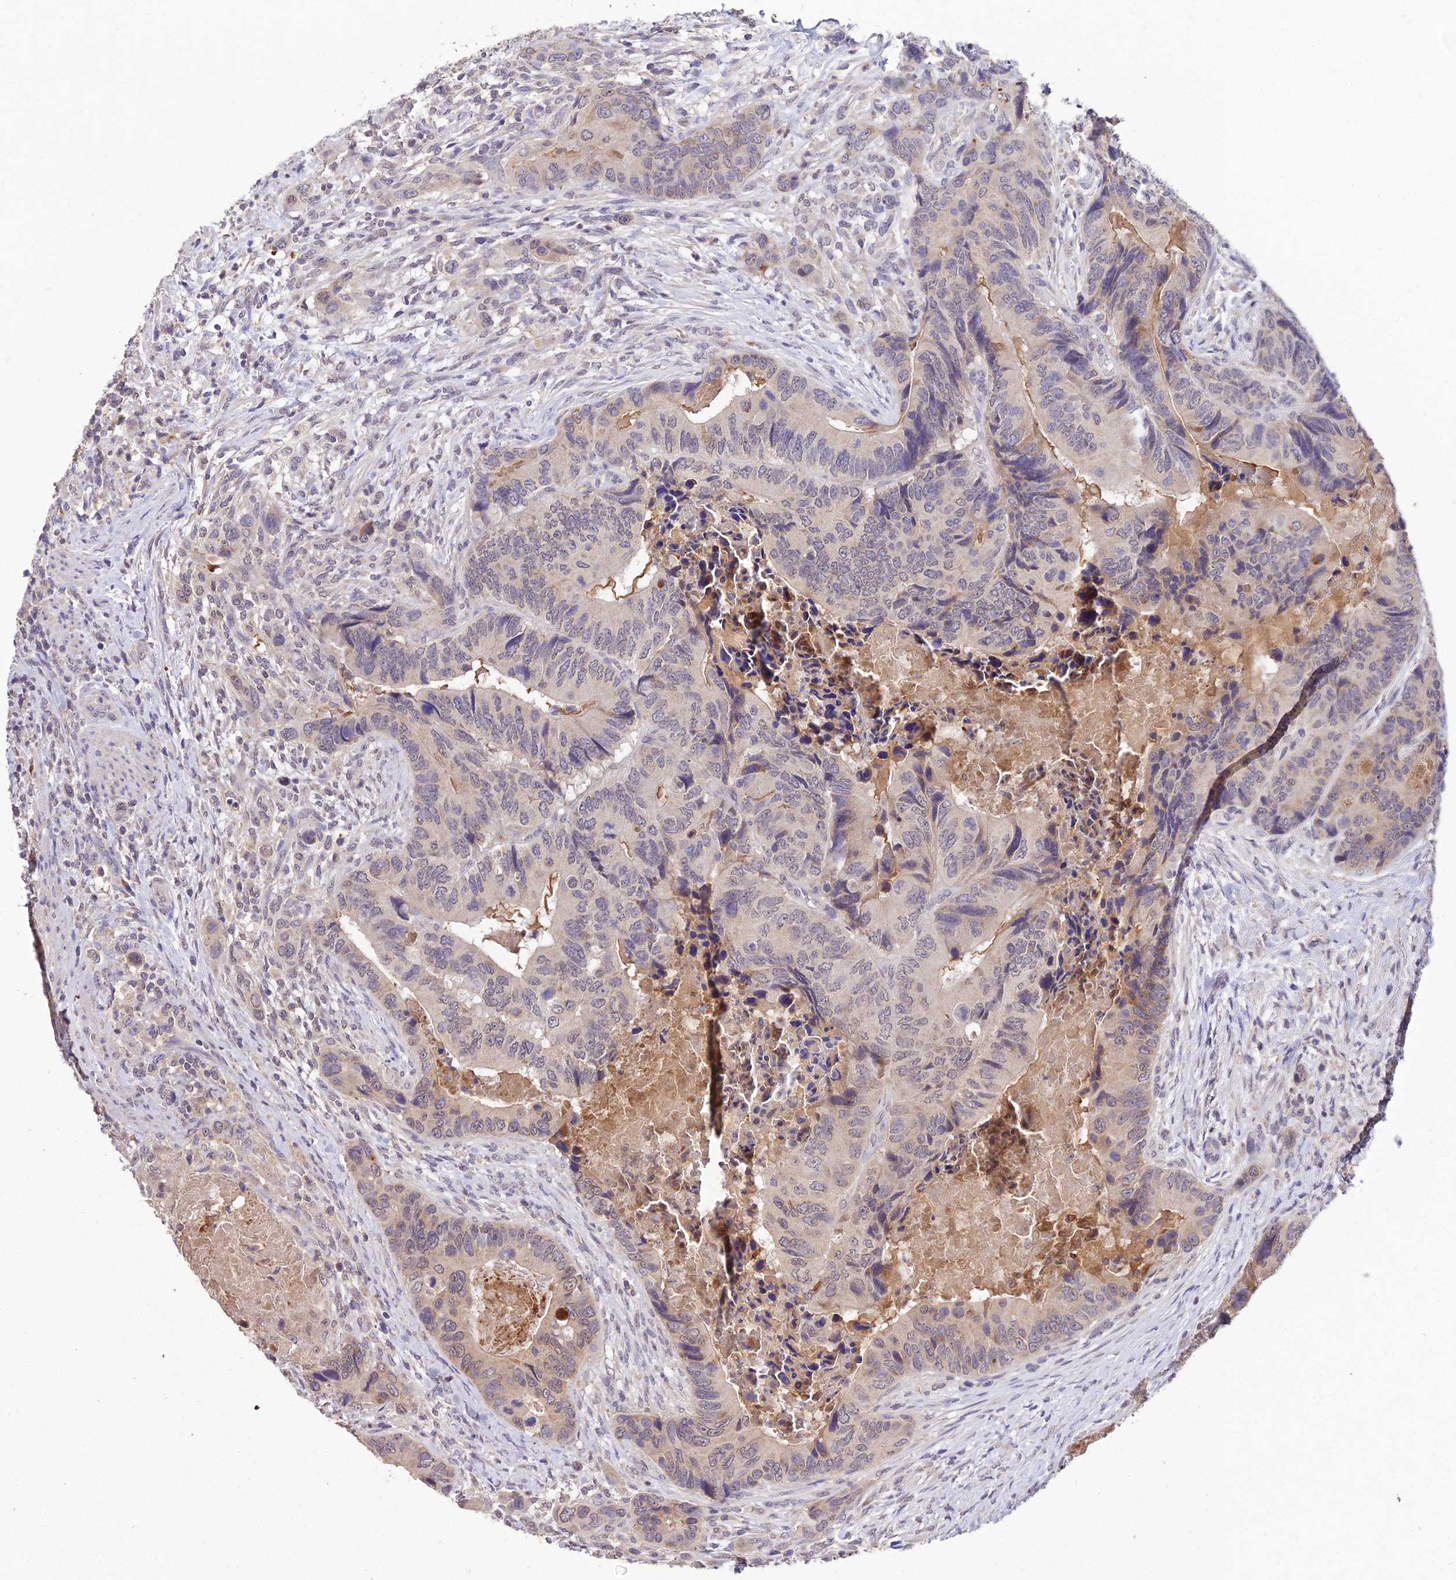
{"staining": {"intensity": "moderate", "quantity": "<25%", "location": "cytoplasmic/membranous,nuclear"}, "tissue": "colorectal cancer", "cell_type": "Tumor cells", "image_type": "cancer", "snomed": [{"axis": "morphology", "description": "Adenocarcinoma, NOS"}, {"axis": "topography", "description": "Colon"}], "caption": "Immunohistochemistry (IHC) staining of adenocarcinoma (colorectal), which reveals low levels of moderate cytoplasmic/membranous and nuclear positivity in approximately <25% of tumor cells indicating moderate cytoplasmic/membranous and nuclear protein staining. The staining was performed using DAB (brown) for protein detection and nuclei were counterstained in hematoxylin (blue).", "gene": "PGK1", "patient": {"sex": "male", "age": 84}}